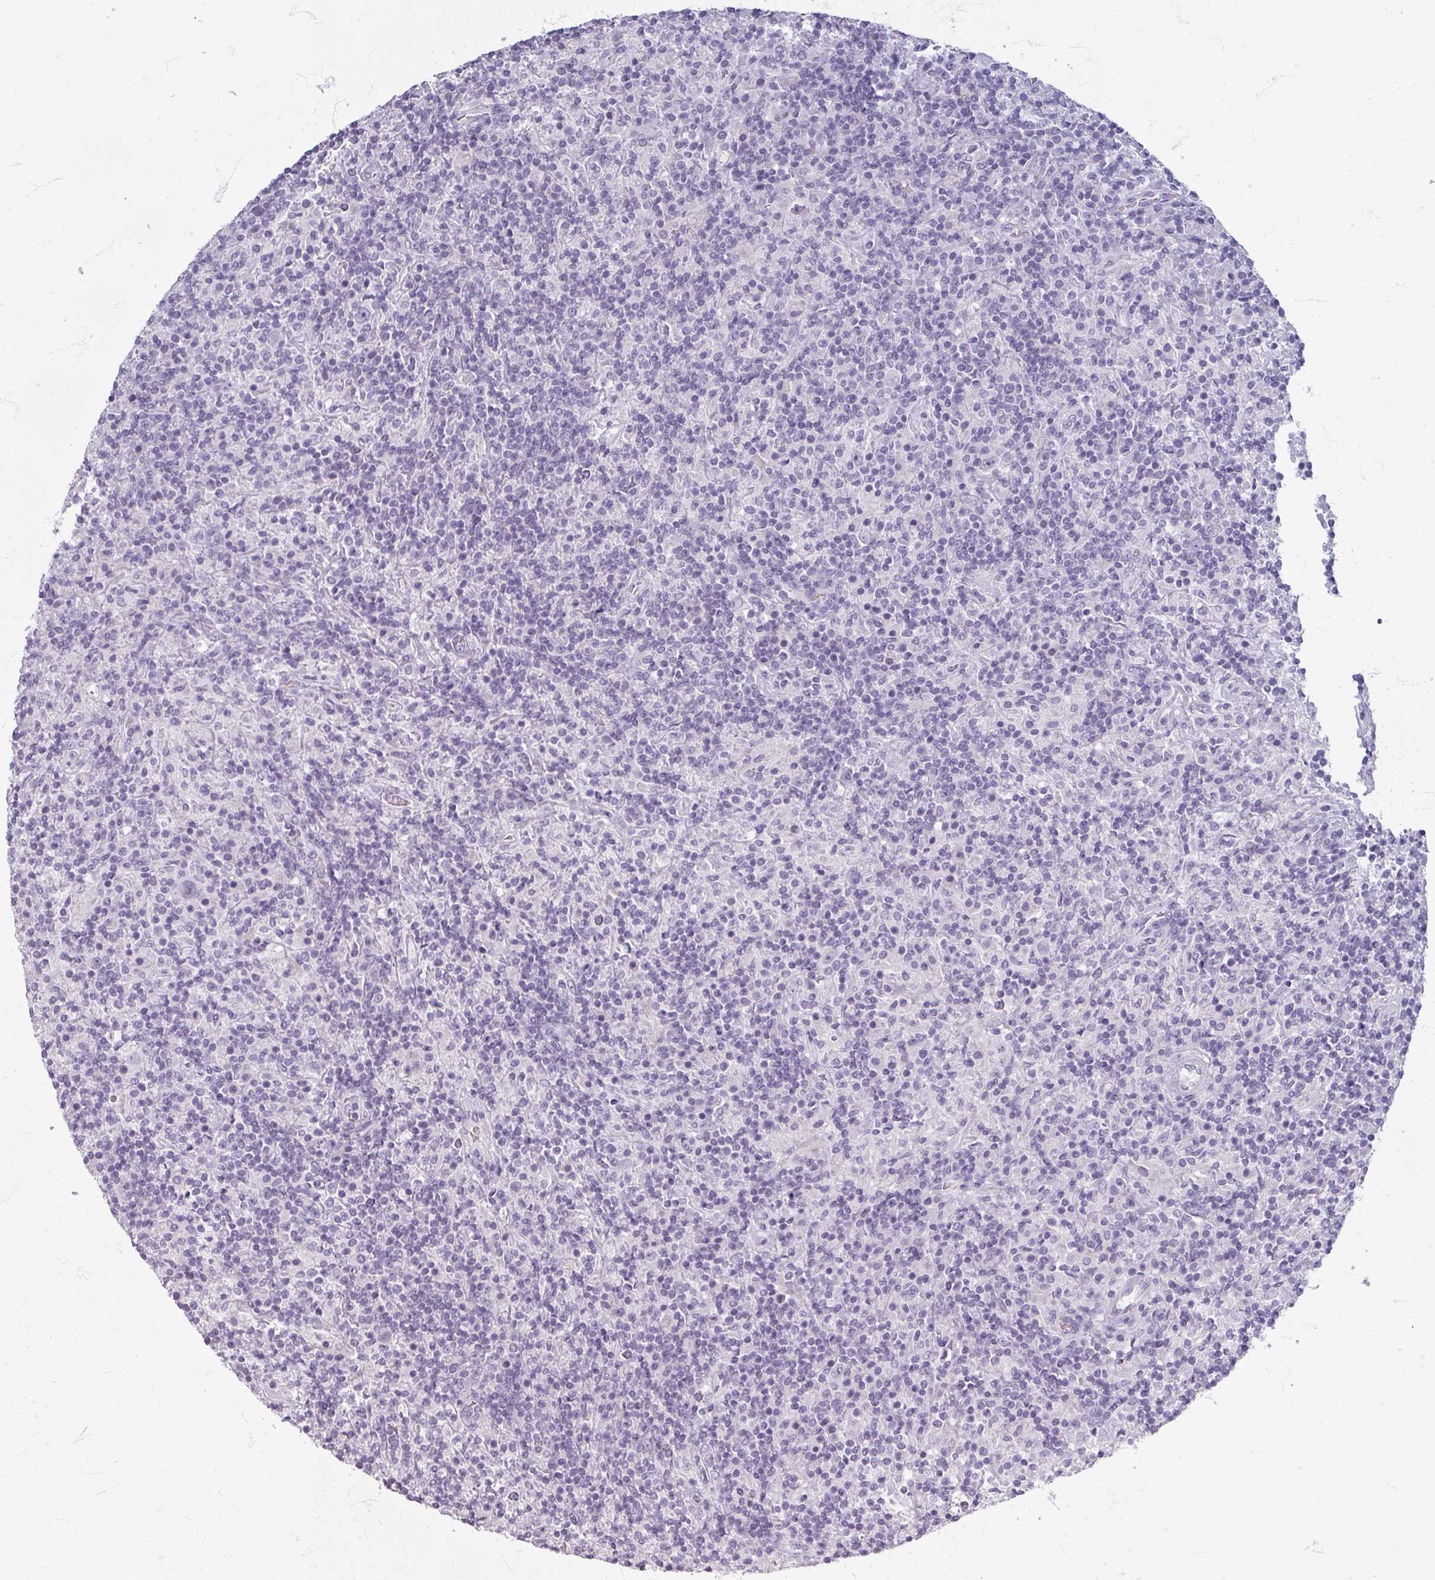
{"staining": {"intensity": "negative", "quantity": "none", "location": "none"}, "tissue": "lymphoma", "cell_type": "Tumor cells", "image_type": "cancer", "snomed": [{"axis": "morphology", "description": "Hodgkin's disease, NOS"}, {"axis": "topography", "description": "Lymph node"}], "caption": "Protein analysis of lymphoma displays no significant staining in tumor cells.", "gene": "ZNF878", "patient": {"sex": "male", "age": 70}}